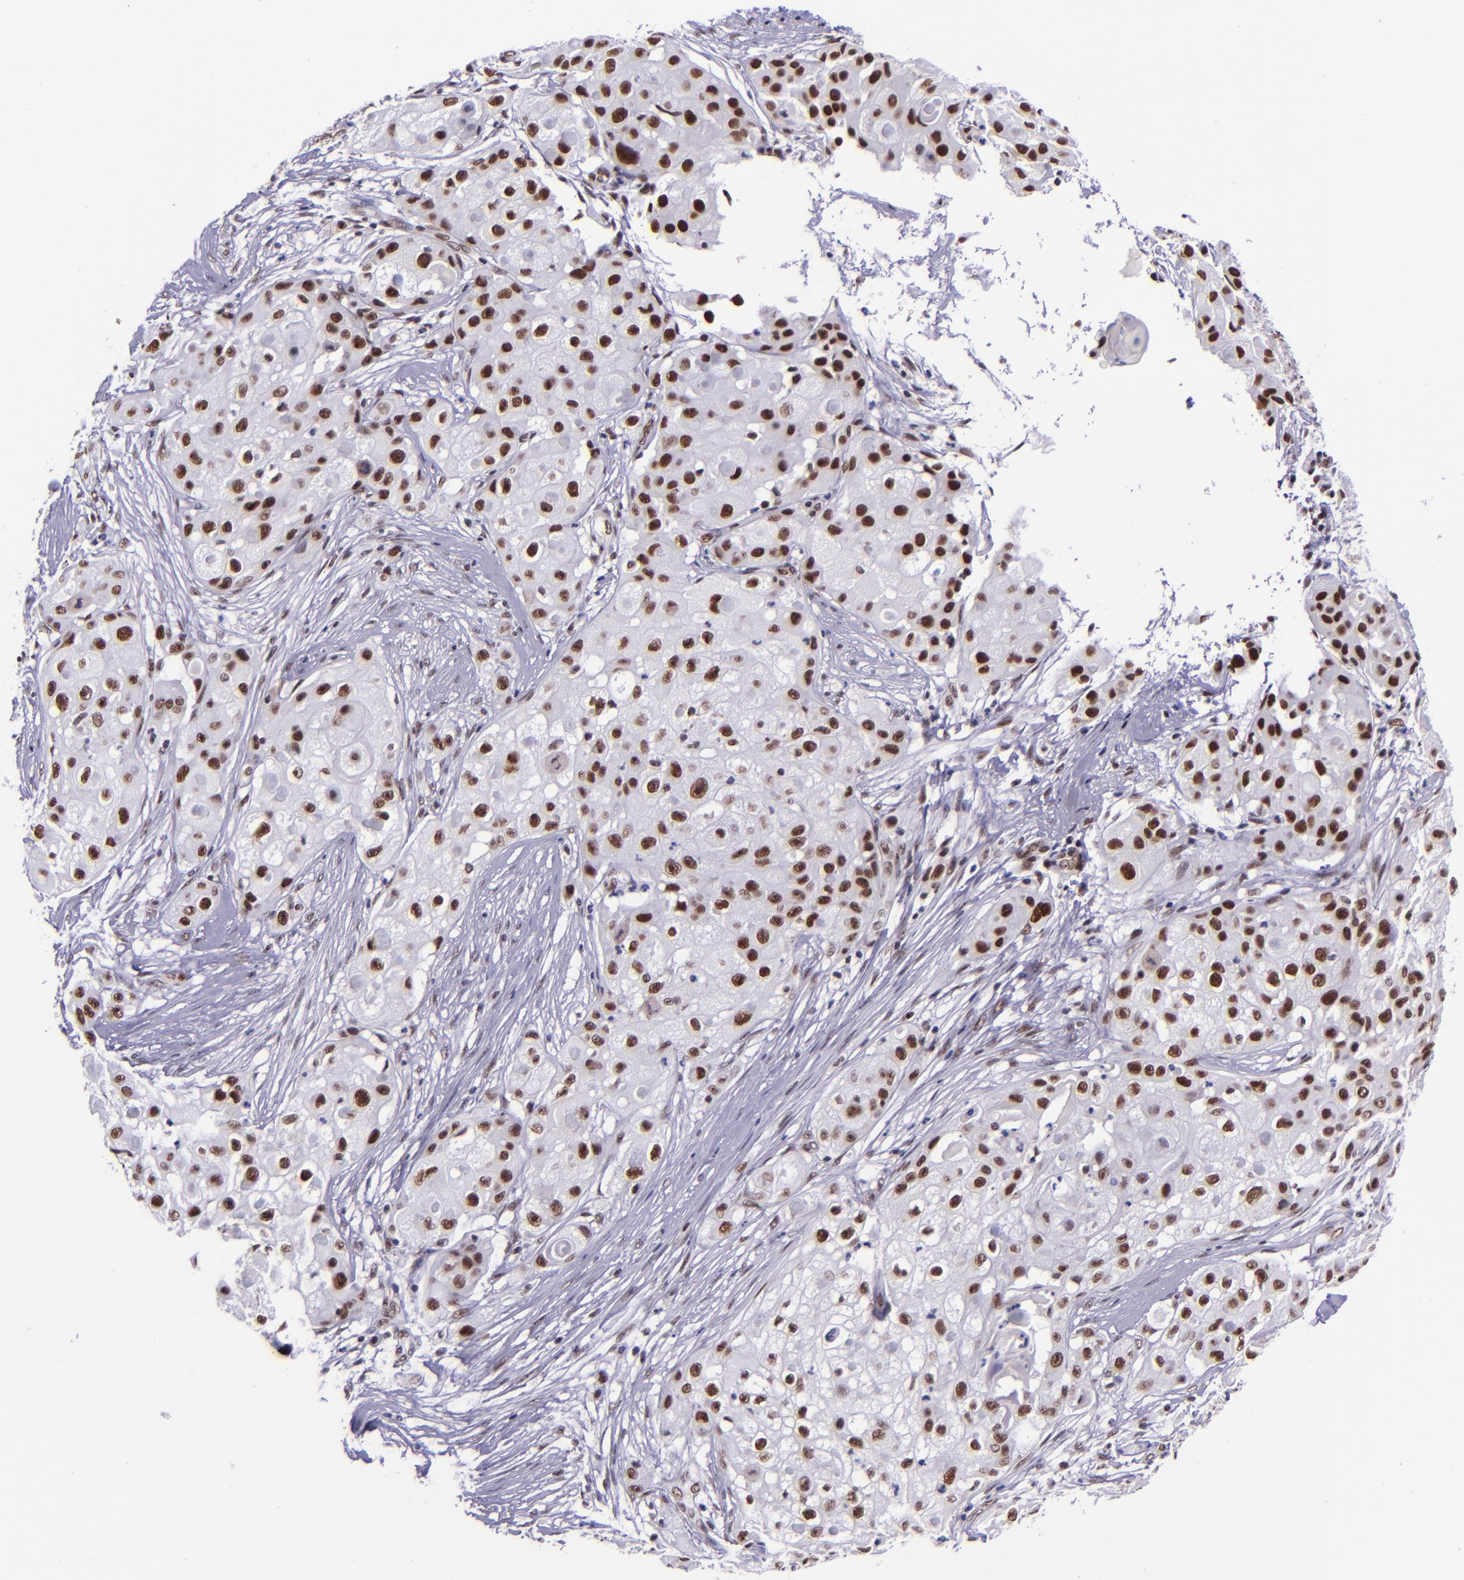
{"staining": {"intensity": "strong", "quantity": ">75%", "location": "nuclear"}, "tissue": "skin cancer", "cell_type": "Tumor cells", "image_type": "cancer", "snomed": [{"axis": "morphology", "description": "Squamous cell carcinoma, NOS"}, {"axis": "topography", "description": "Skin"}], "caption": "The immunohistochemical stain labels strong nuclear staining in tumor cells of skin cancer (squamous cell carcinoma) tissue.", "gene": "GPKOW", "patient": {"sex": "female", "age": 57}}